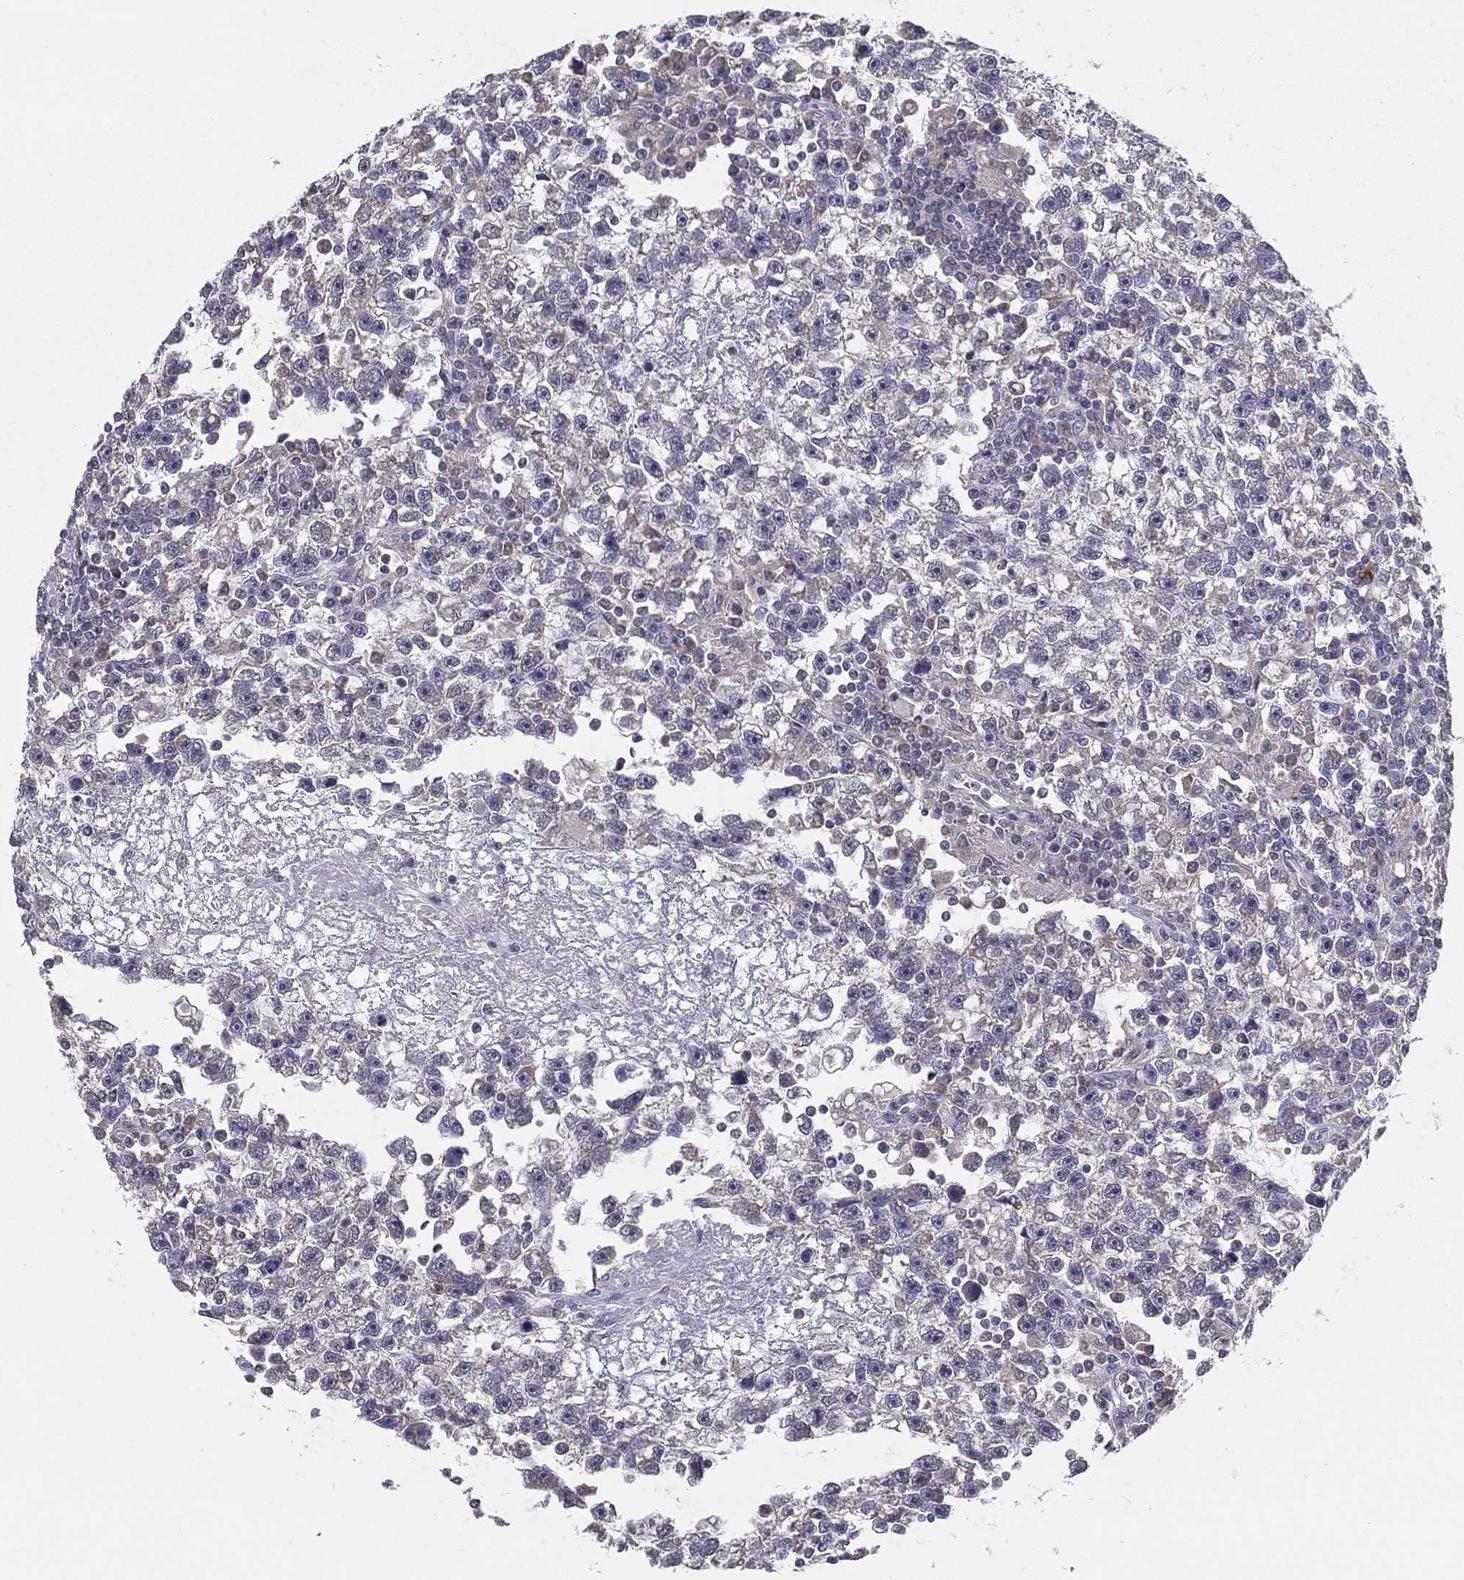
{"staining": {"intensity": "negative", "quantity": "none", "location": "none"}, "tissue": "testis cancer", "cell_type": "Tumor cells", "image_type": "cancer", "snomed": [{"axis": "morphology", "description": "Seminoma, NOS"}, {"axis": "topography", "description": "Testis"}], "caption": "Immunohistochemical staining of human testis cancer reveals no significant expression in tumor cells.", "gene": "PCSK1", "patient": {"sex": "male", "age": 47}}